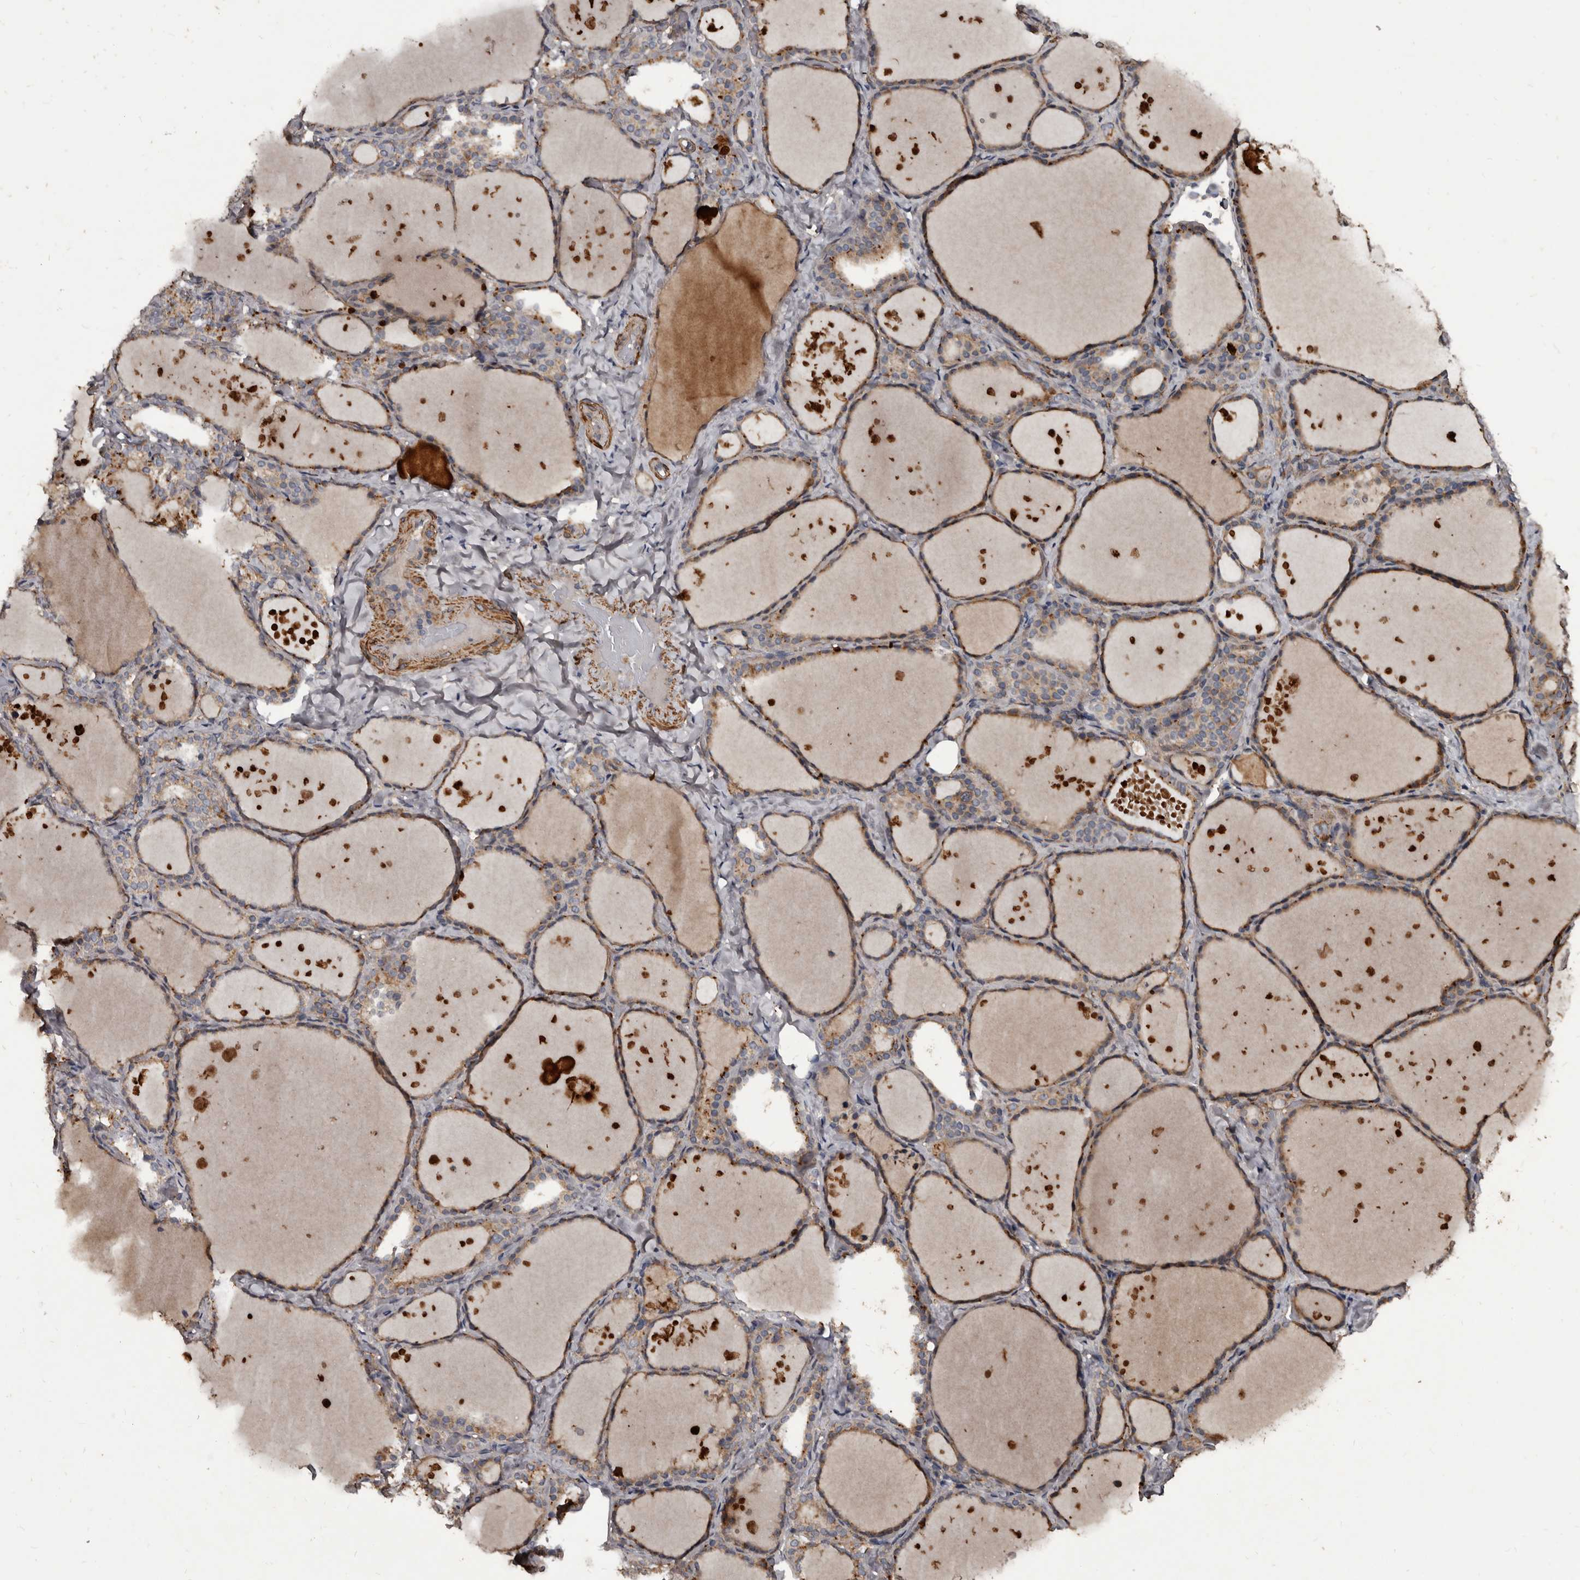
{"staining": {"intensity": "weak", "quantity": ">75%", "location": "cytoplasmic/membranous"}, "tissue": "thyroid gland", "cell_type": "Glandular cells", "image_type": "normal", "snomed": [{"axis": "morphology", "description": "Normal tissue, NOS"}, {"axis": "topography", "description": "Thyroid gland"}], "caption": "High-power microscopy captured an IHC micrograph of unremarkable thyroid gland, revealing weak cytoplasmic/membranous positivity in approximately >75% of glandular cells.", "gene": "GREB1", "patient": {"sex": "female", "age": 44}}